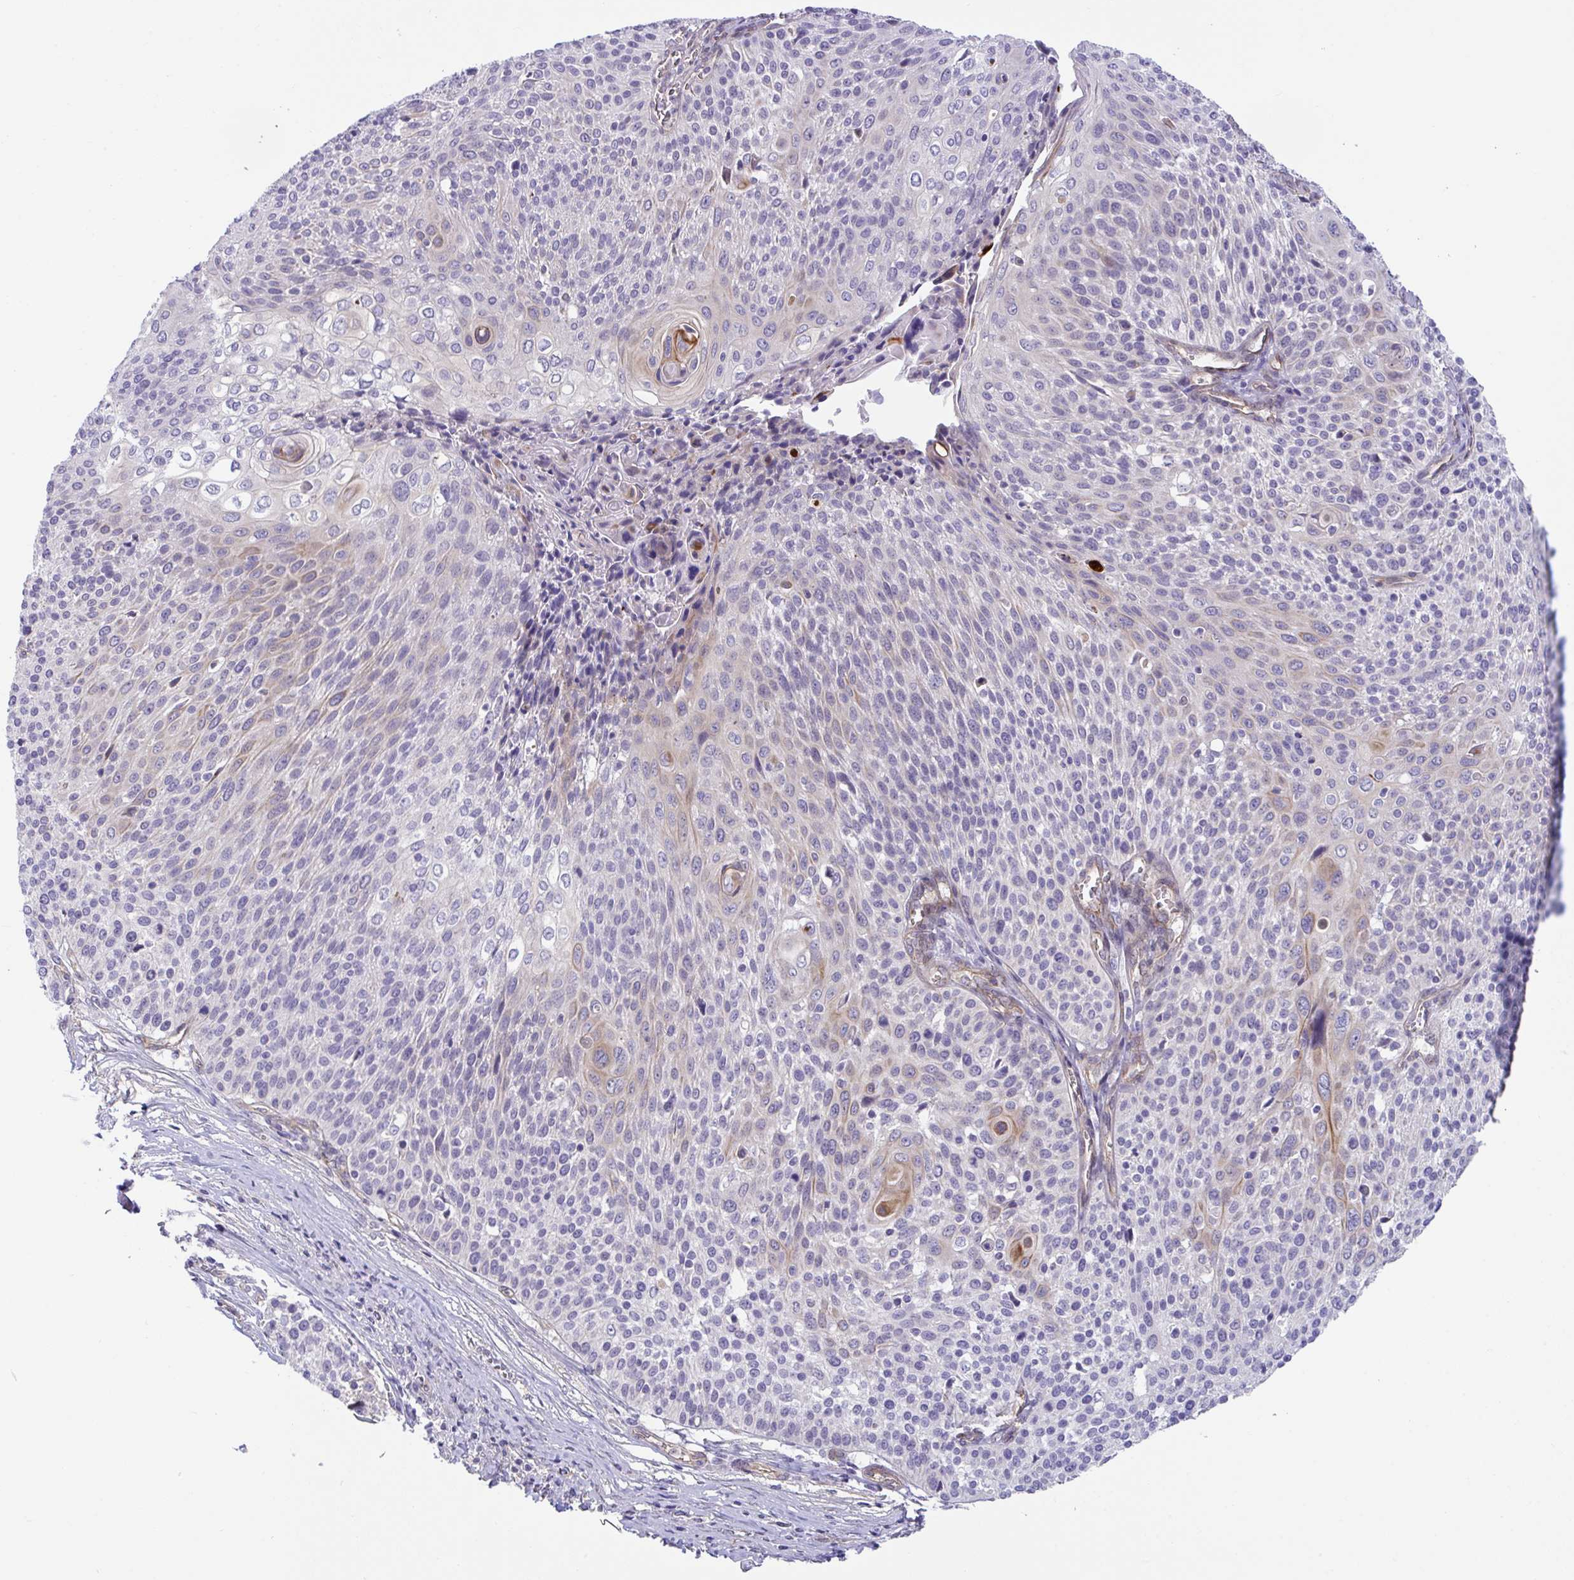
{"staining": {"intensity": "negative", "quantity": "none", "location": "none"}, "tissue": "cervical cancer", "cell_type": "Tumor cells", "image_type": "cancer", "snomed": [{"axis": "morphology", "description": "Squamous cell carcinoma, NOS"}, {"axis": "topography", "description": "Cervix"}], "caption": "Tumor cells show no significant positivity in cervical cancer. The staining was performed using DAB to visualize the protein expression in brown, while the nuclei were stained in blue with hematoxylin (Magnification: 20x).", "gene": "RHOXF1", "patient": {"sex": "female", "age": 31}}